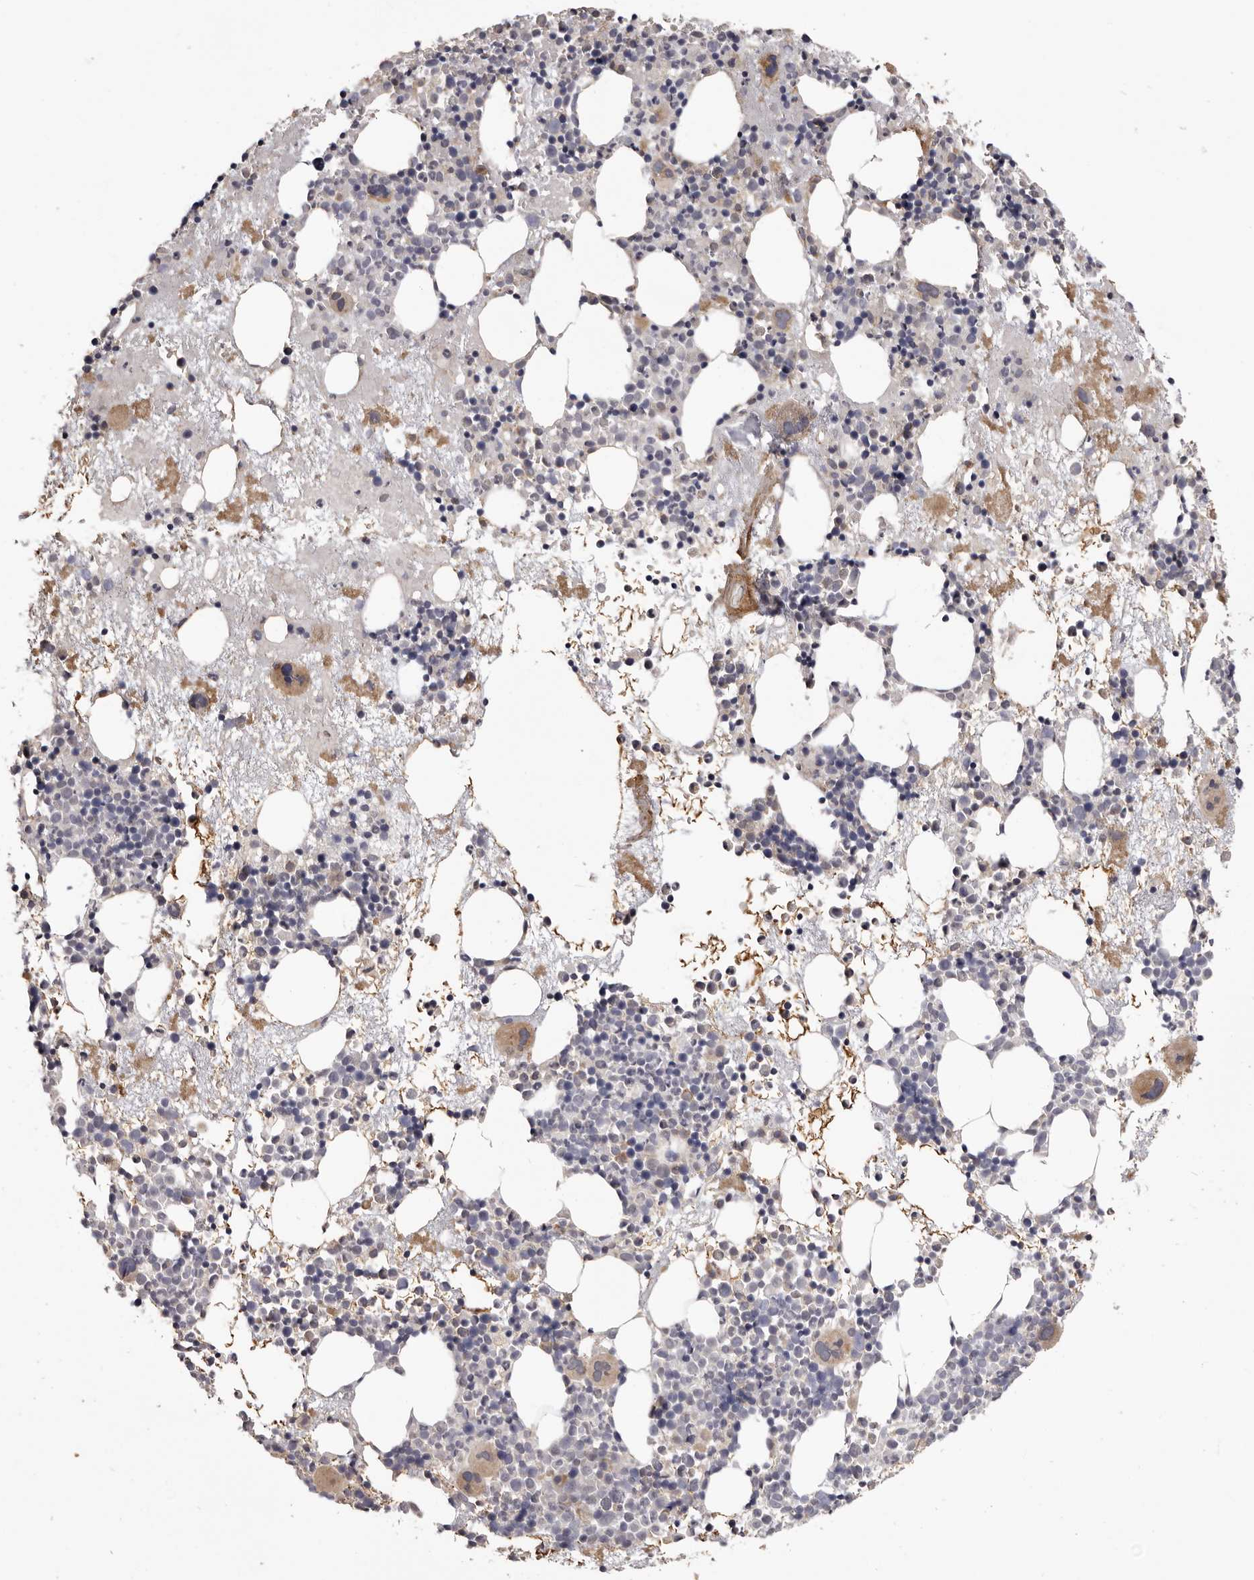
{"staining": {"intensity": "moderate", "quantity": "<25%", "location": "cytoplasmic/membranous"}, "tissue": "bone marrow", "cell_type": "Hematopoietic cells", "image_type": "normal", "snomed": [{"axis": "morphology", "description": "Normal tissue, NOS"}, {"axis": "topography", "description": "Bone marrow"}], "caption": "This micrograph shows immunohistochemistry staining of unremarkable bone marrow, with low moderate cytoplasmic/membranous positivity in approximately <25% of hematopoietic cells.", "gene": "PIGX", "patient": {"sex": "male", "age": 50}}